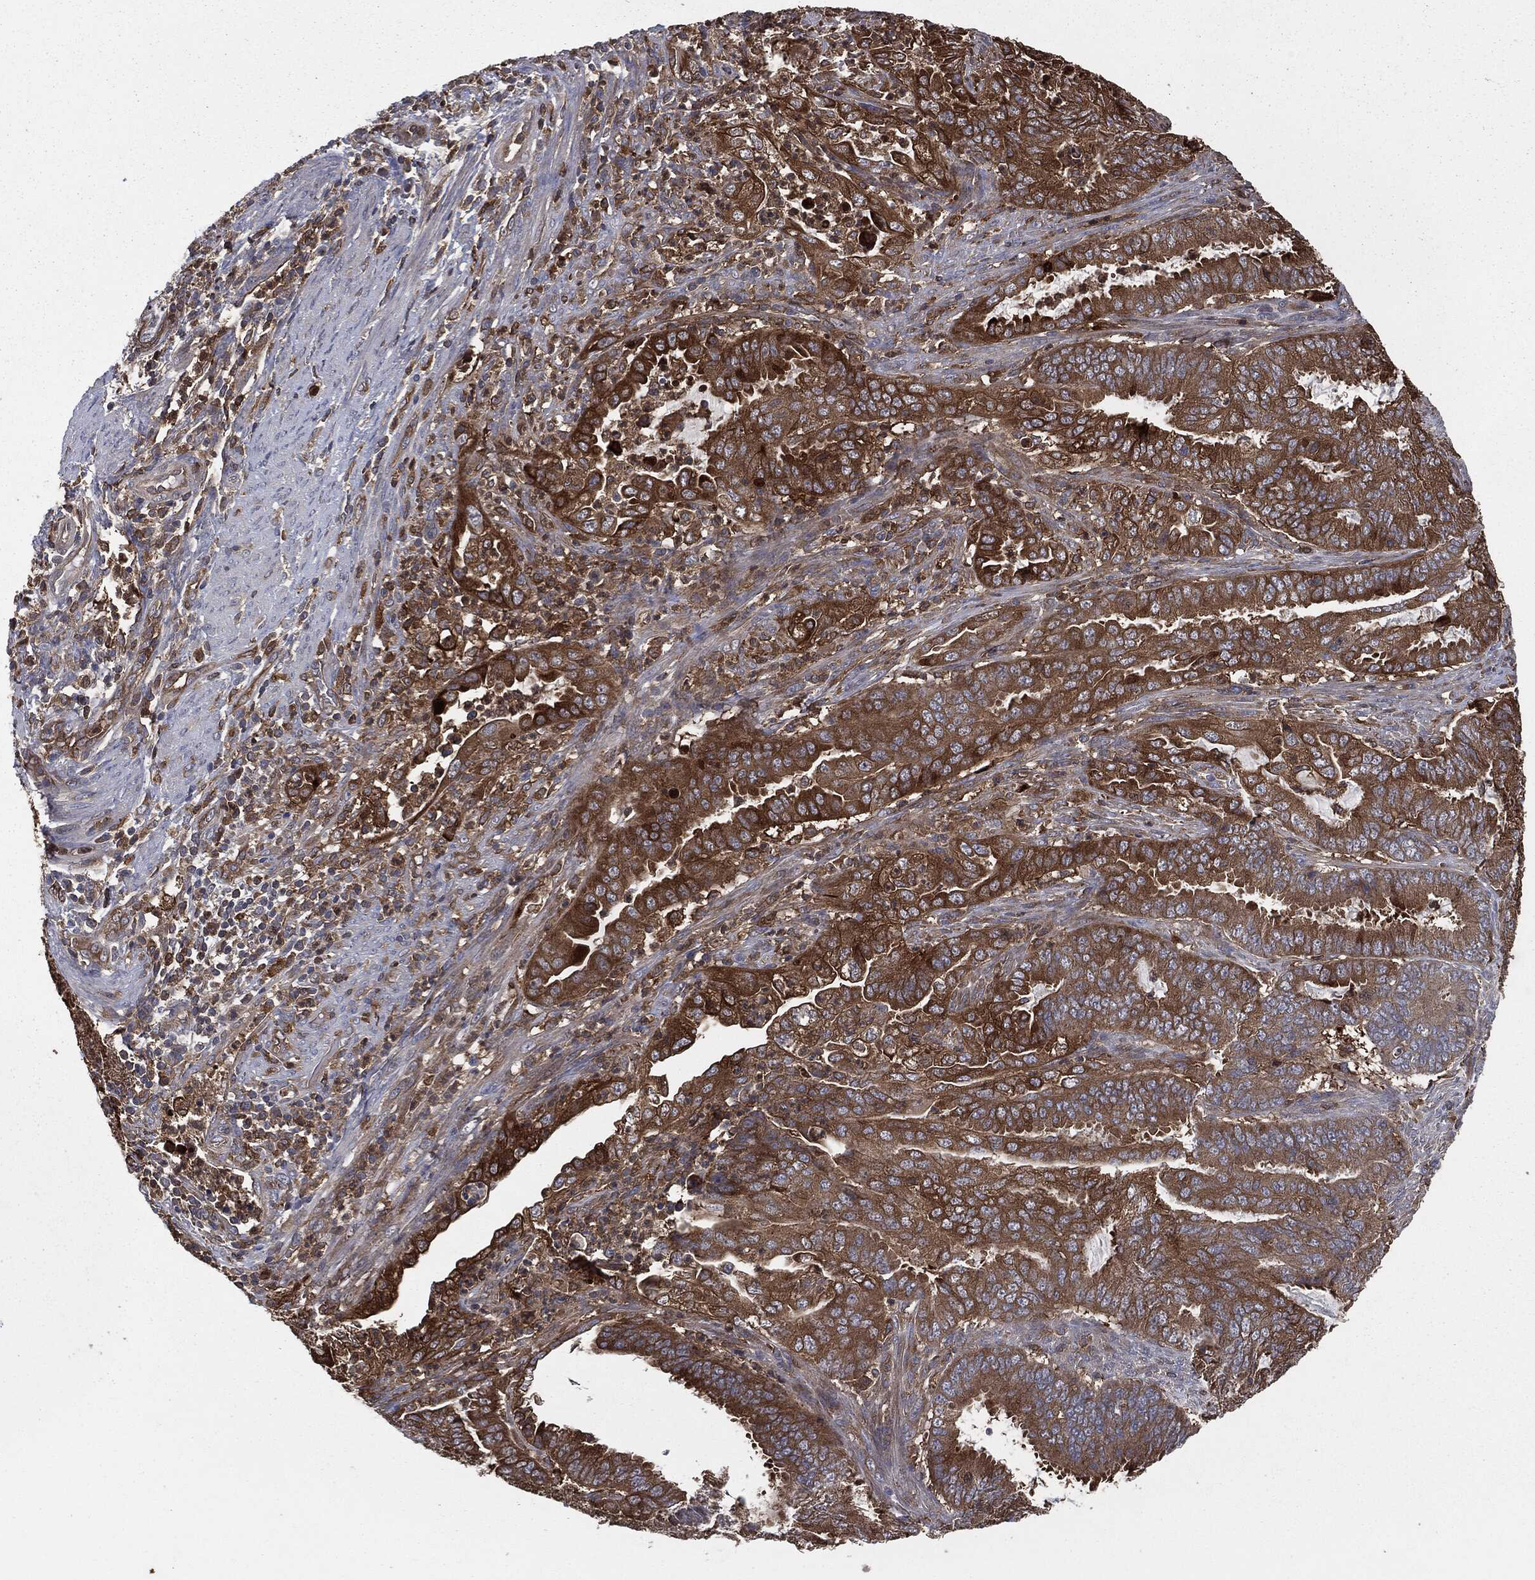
{"staining": {"intensity": "strong", "quantity": ">75%", "location": "cytoplasmic/membranous"}, "tissue": "endometrial cancer", "cell_type": "Tumor cells", "image_type": "cancer", "snomed": [{"axis": "morphology", "description": "Adenocarcinoma, NOS"}, {"axis": "topography", "description": "Endometrium"}], "caption": "Endometrial cancer (adenocarcinoma) stained with IHC demonstrates strong cytoplasmic/membranous positivity in approximately >75% of tumor cells.", "gene": "GNB5", "patient": {"sex": "female", "age": 51}}